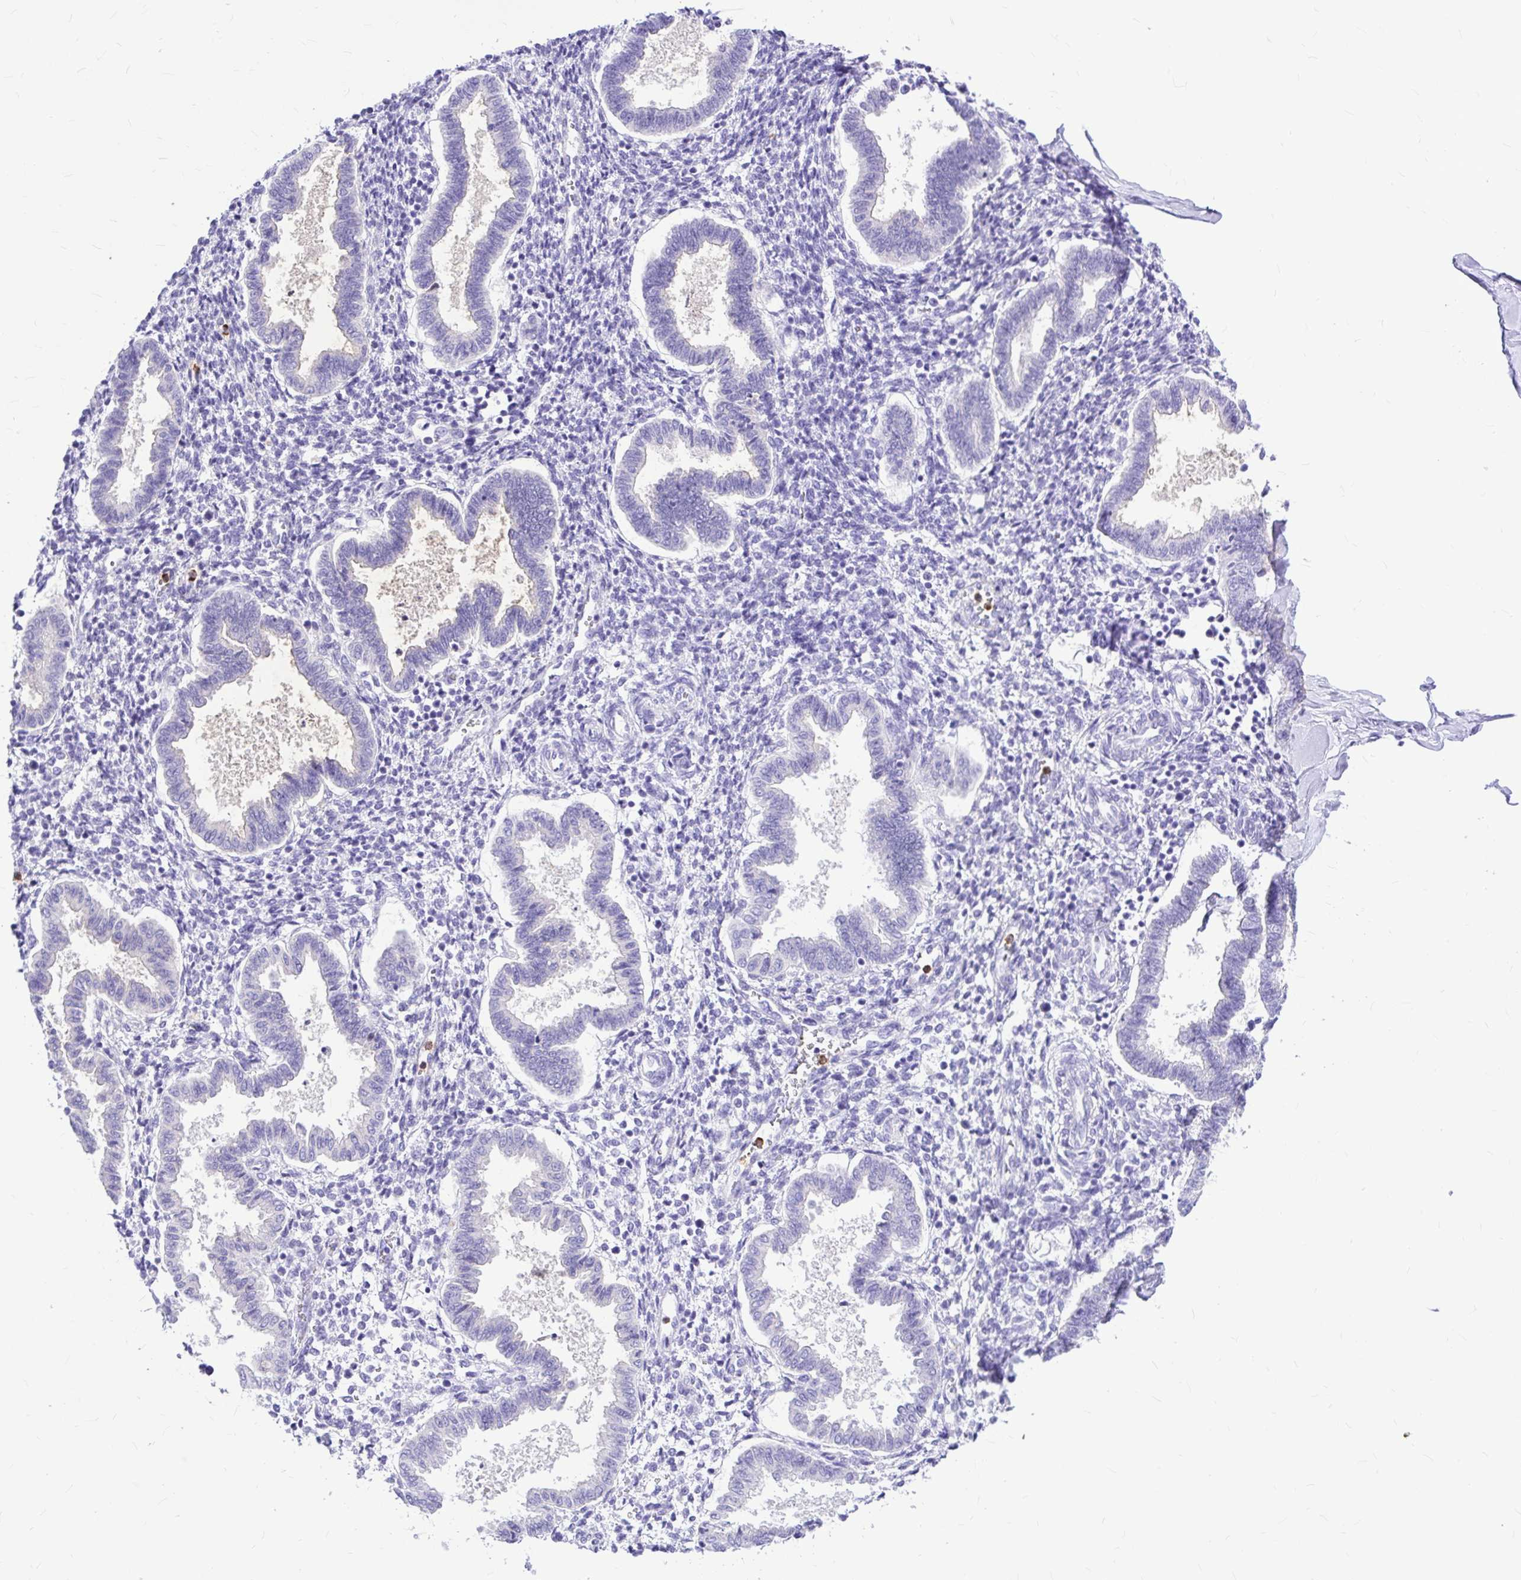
{"staining": {"intensity": "negative", "quantity": "none", "location": "none"}, "tissue": "endometrium", "cell_type": "Cells in endometrial stroma", "image_type": "normal", "snomed": [{"axis": "morphology", "description": "Normal tissue, NOS"}, {"axis": "topography", "description": "Endometrium"}], "caption": "Protein analysis of unremarkable endometrium displays no significant positivity in cells in endometrial stroma. (DAB (3,3'-diaminobenzidine) immunohistochemistry (IHC) visualized using brightfield microscopy, high magnification).", "gene": "CLEC1B", "patient": {"sex": "female", "age": 24}}